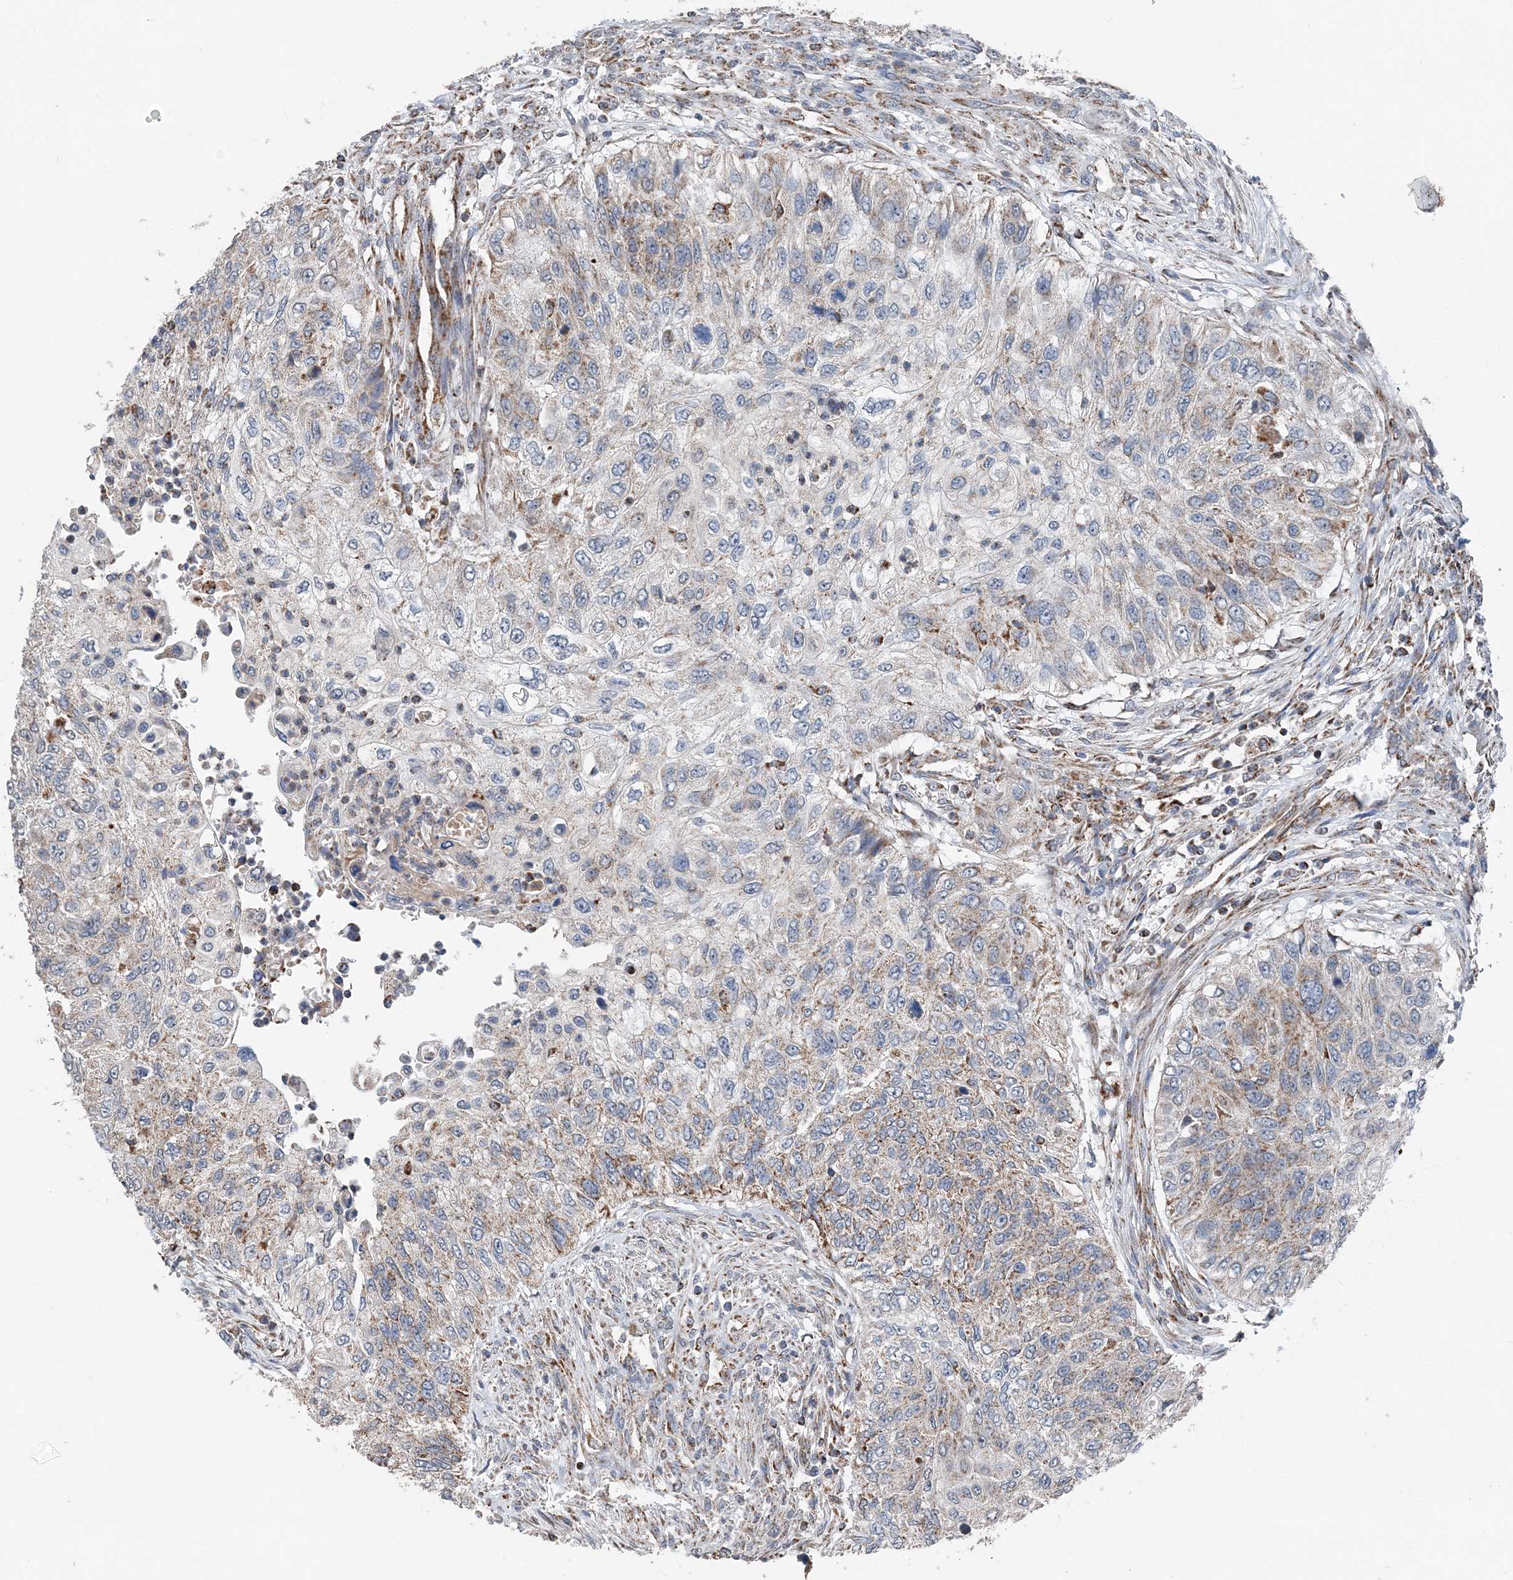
{"staining": {"intensity": "moderate", "quantity": ">75%", "location": "cytoplasmic/membranous"}, "tissue": "urothelial cancer", "cell_type": "Tumor cells", "image_type": "cancer", "snomed": [{"axis": "morphology", "description": "Urothelial carcinoma, High grade"}, {"axis": "topography", "description": "Urinary bladder"}], "caption": "This is an image of immunohistochemistry staining of high-grade urothelial carcinoma, which shows moderate expression in the cytoplasmic/membranous of tumor cells.", "gene": "SPRY2", "patient": {"sex": "female", "age": 60}}